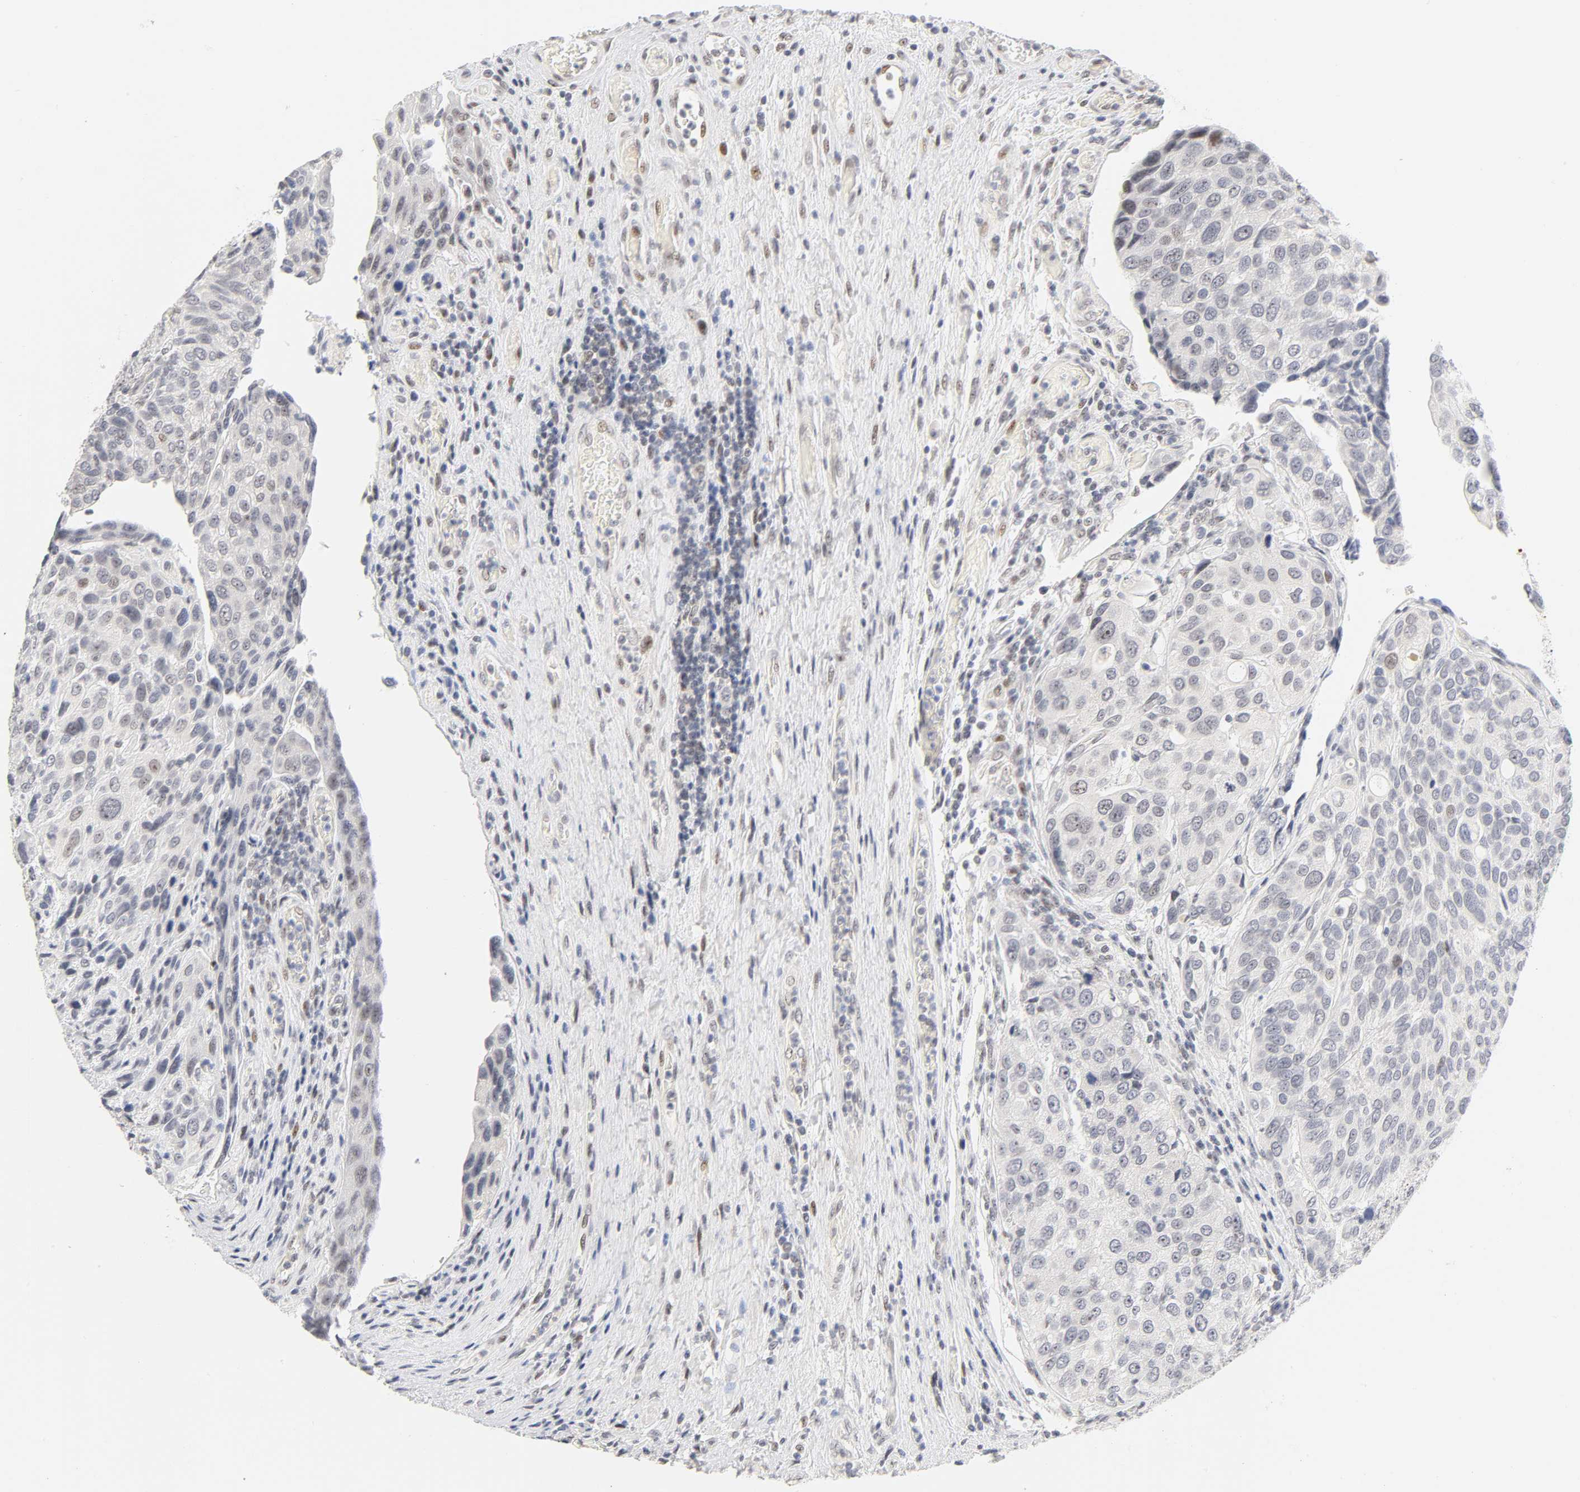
{"staining": {"intensity": "weak", "quantity": "<25%", "location": "nuclear"}, "tissue": "urothelial cancer", "cell_type": "Tumor cells", "image_type": "cancer", "snomed": [{"axis": "morphology", "description": "Urothelial carcinoma, High grade"}, {"axis": "topography", "description": "Urinary bladder"}], "caption": "The micrograph reveals no significant staining in tumor cells of high-grade urothelial carcinoma.", "gene": "MNAT1", "patient": {"sex": "male", "age": 50}}